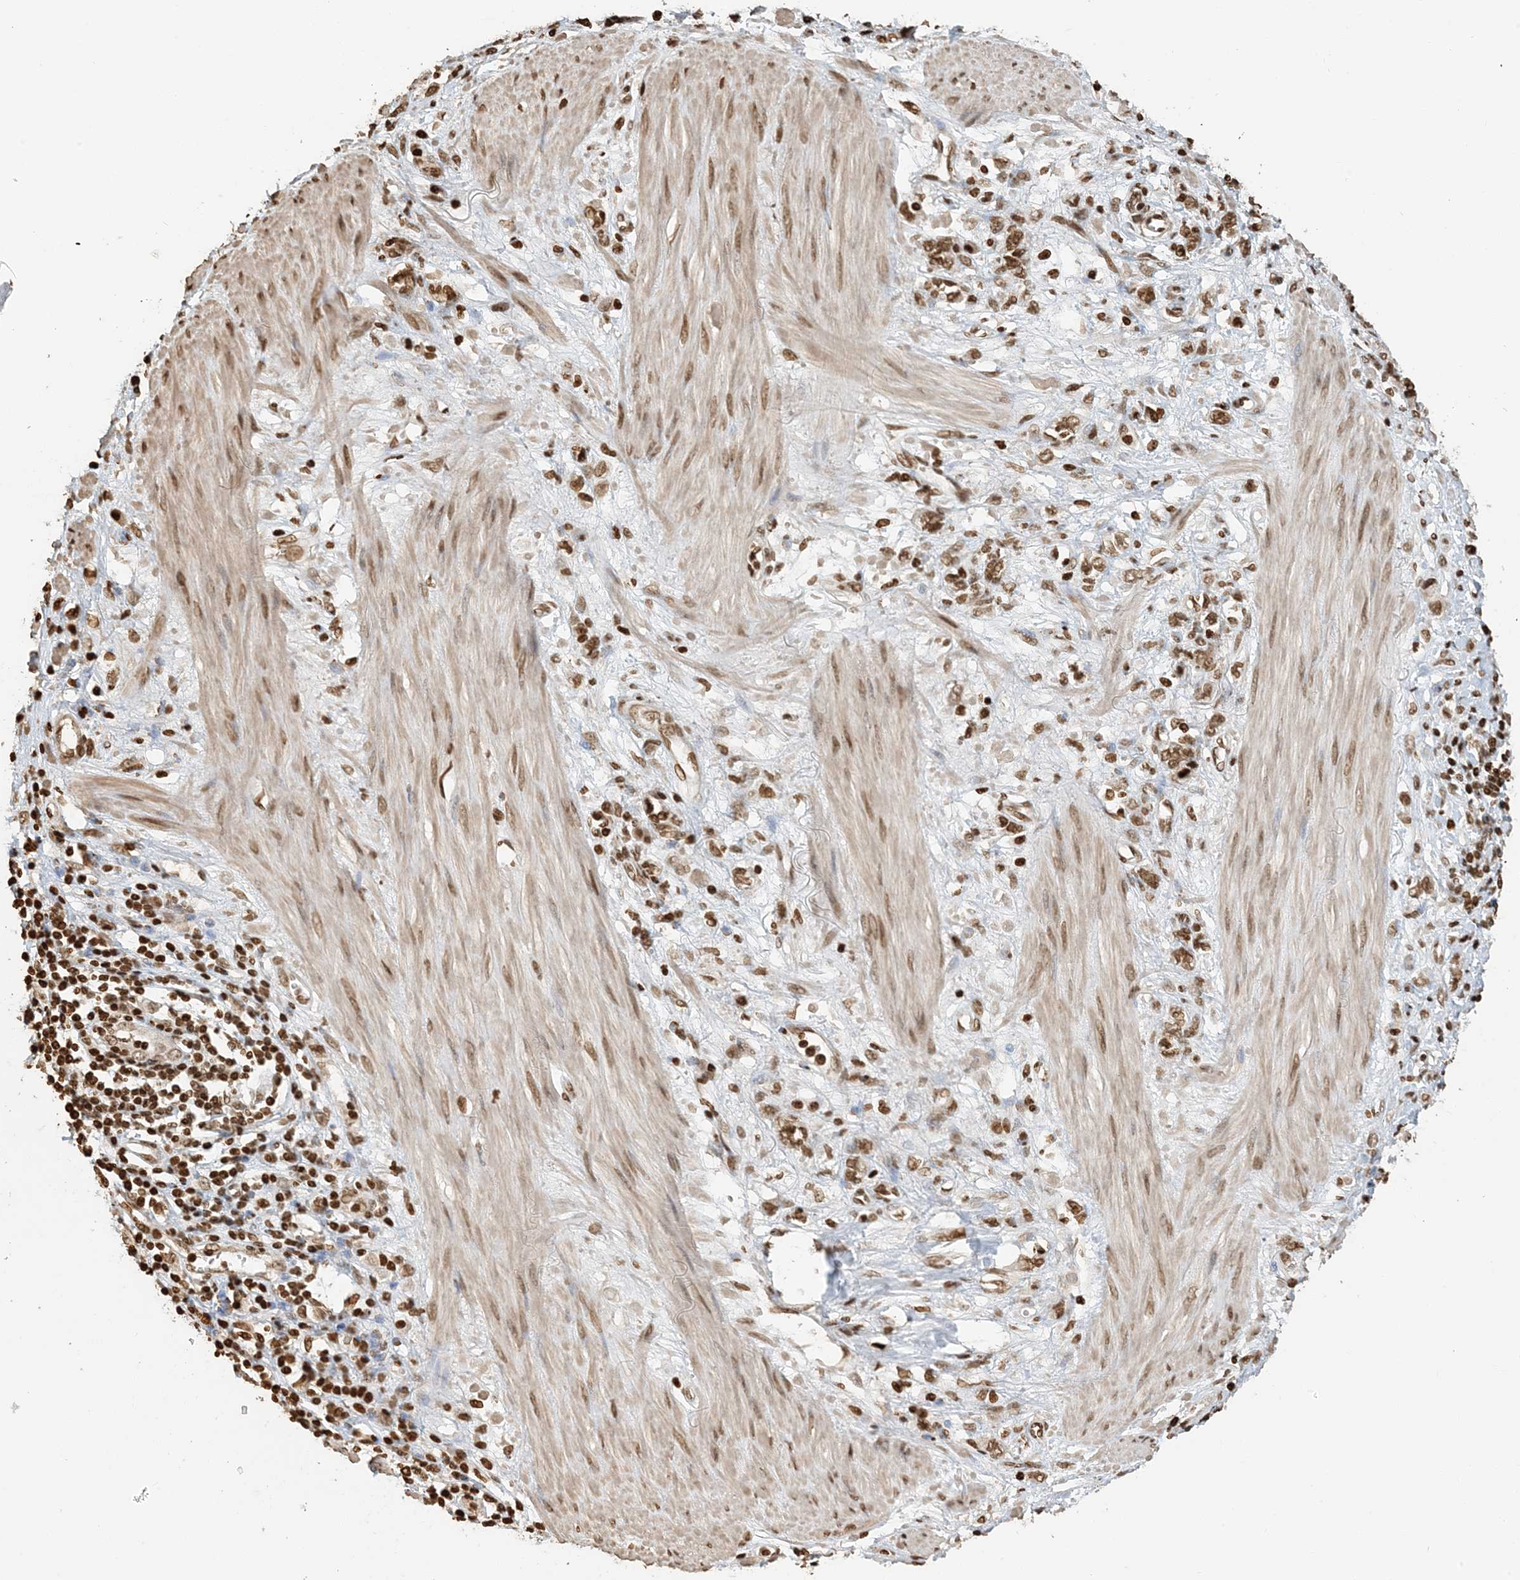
{"staining": {"intensity": "moderate", "quantity": ">75%", "location": "nuclear"}, "tissue": "stomach cancer", "cell_type": "Tumor cells", "image_type": "cancer", "snomed": [{"axis": "morphology", "description": "Adenocarcinoma, NOS"}, {"axis": "topography", "description": "Stomach"}], "caption": "A brown stain labels moderate nuclear positivity of a protein in adenocarcinoma (stomach) tumor cells.", "gene": "H3-3B", "patient": {"sex": "female", "age": 76}}